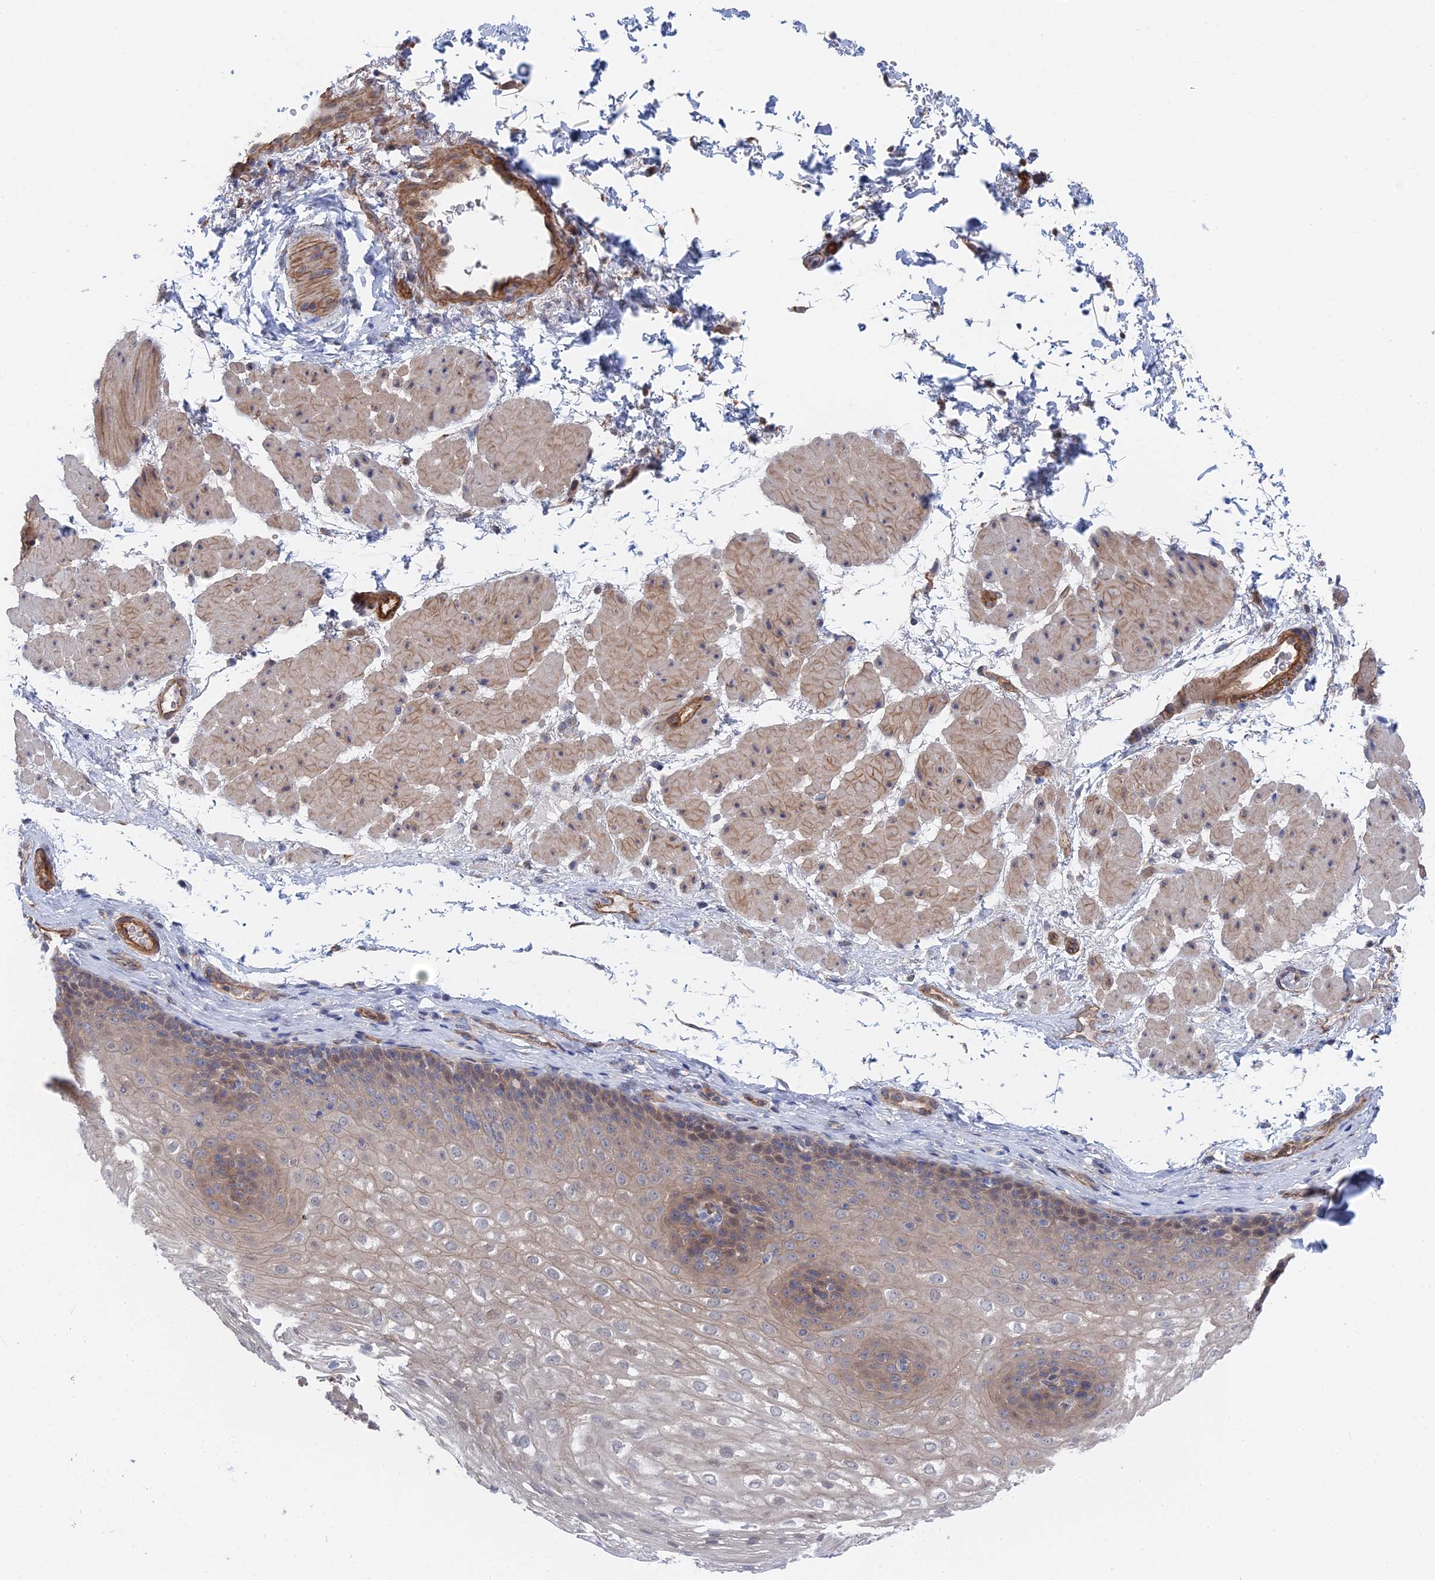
{"staining": {"intensity": "weak", "quantity": "<25%", "location": "cytoplasmic/membranous"}, "tissue": "esophagus", "cell_type": "Squamous epithelial cells", "image_type": "normal", "snomed": [{"axis": "morphology", "description": "Normal tissue, NOS"}, {"axis": "topography", "description": "Esophagus"}], "caption": "The immunohistochemistry (IHC) image has no significant positivity in squamous epithelial cells of esophagus.", "gene": "MTHFSD", "patient": {"sex": "female", "age": 66}}